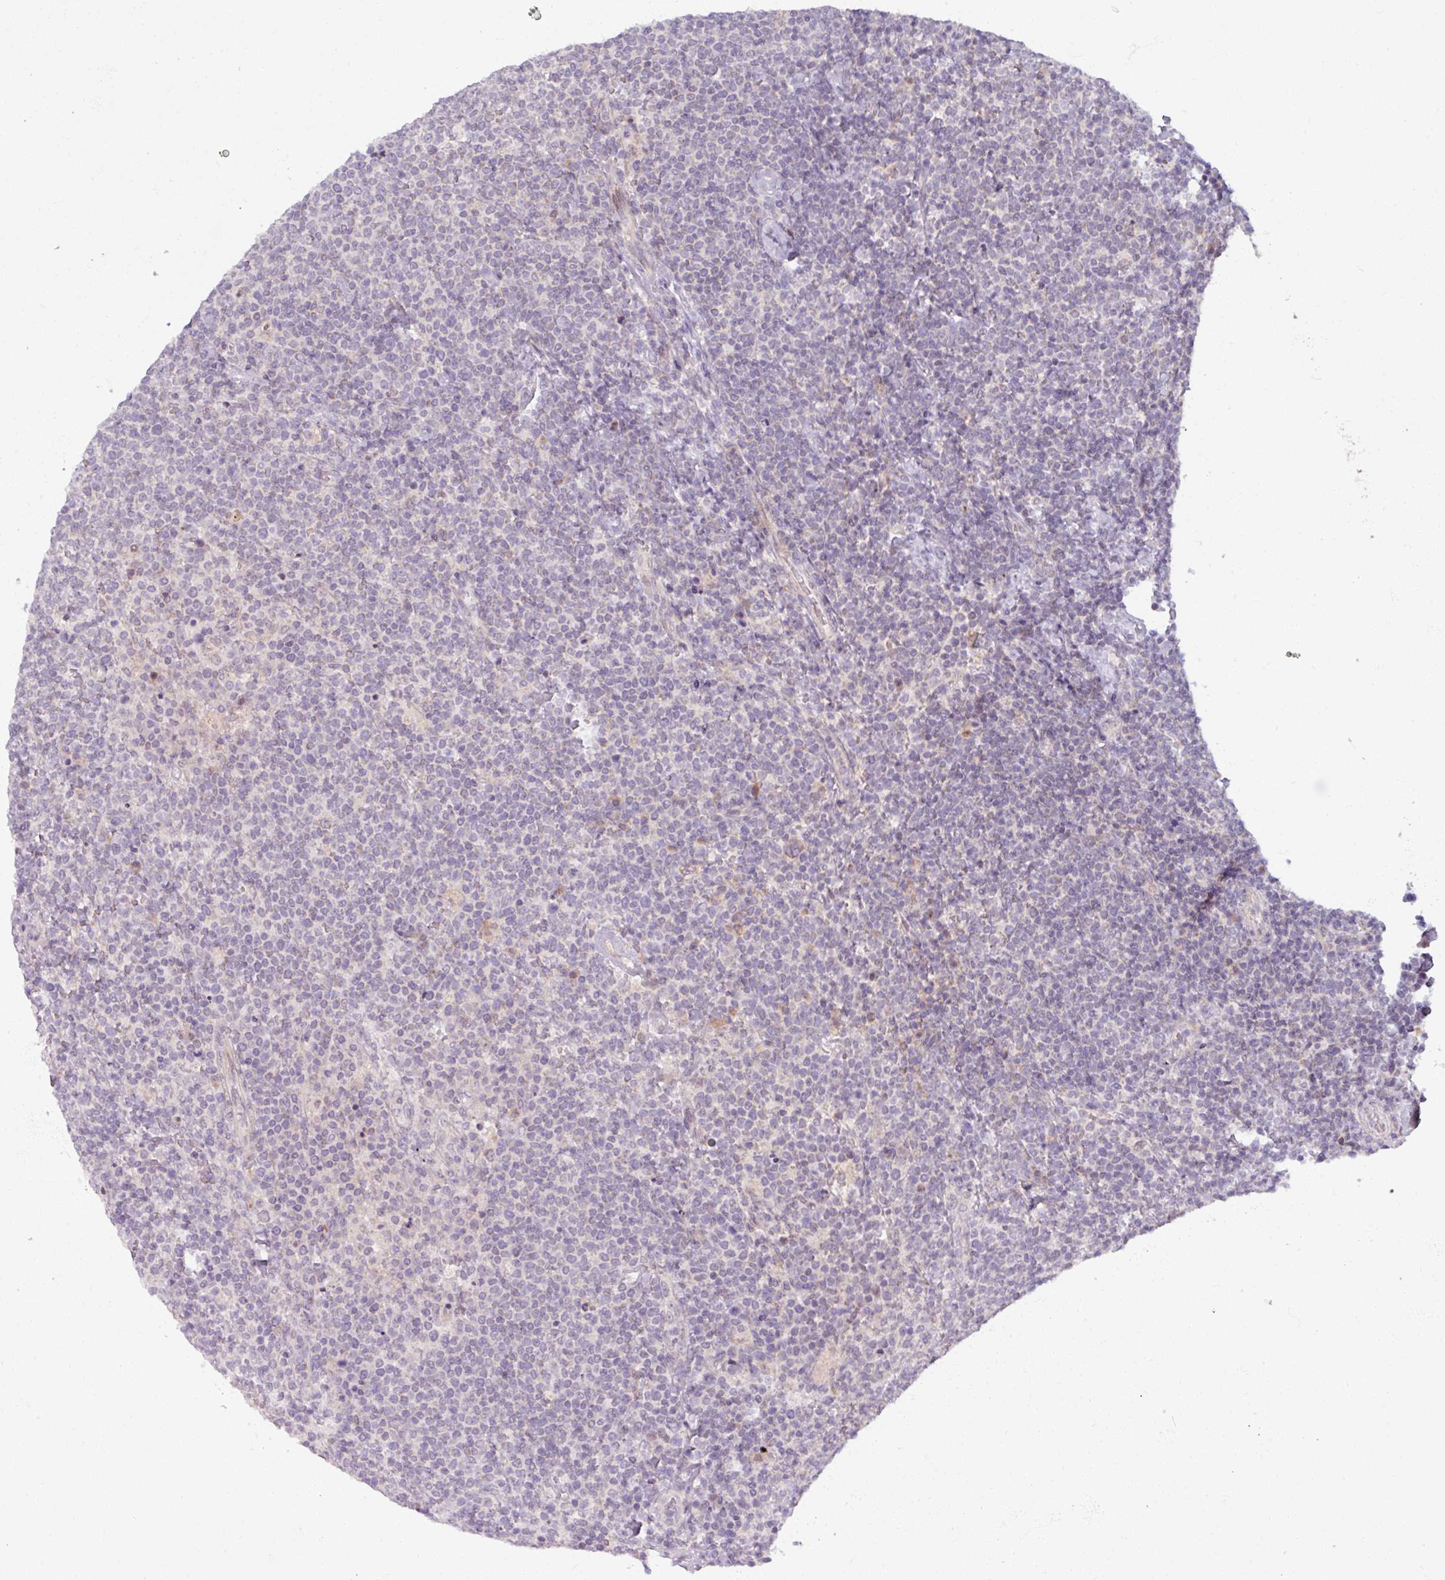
{"staining": {"intensity": "negative", "quantity": "none", "location": "none"}, "tissue": "lymphoma", "cell_type": "Tumor cells", "image_type": "cancer", "snomed": [{"axis": "morphology", "description": "Malignant lymphoma, non-Hodgkin's type, High grade"}, {"axis": "topography", "description": "Lymph node"}], "caption": "Protein analysis of lymphoma displays no significant expression in tumor cells.", "gene": "OGFOD3", "patient": {"sex": "male", "age": 61}}